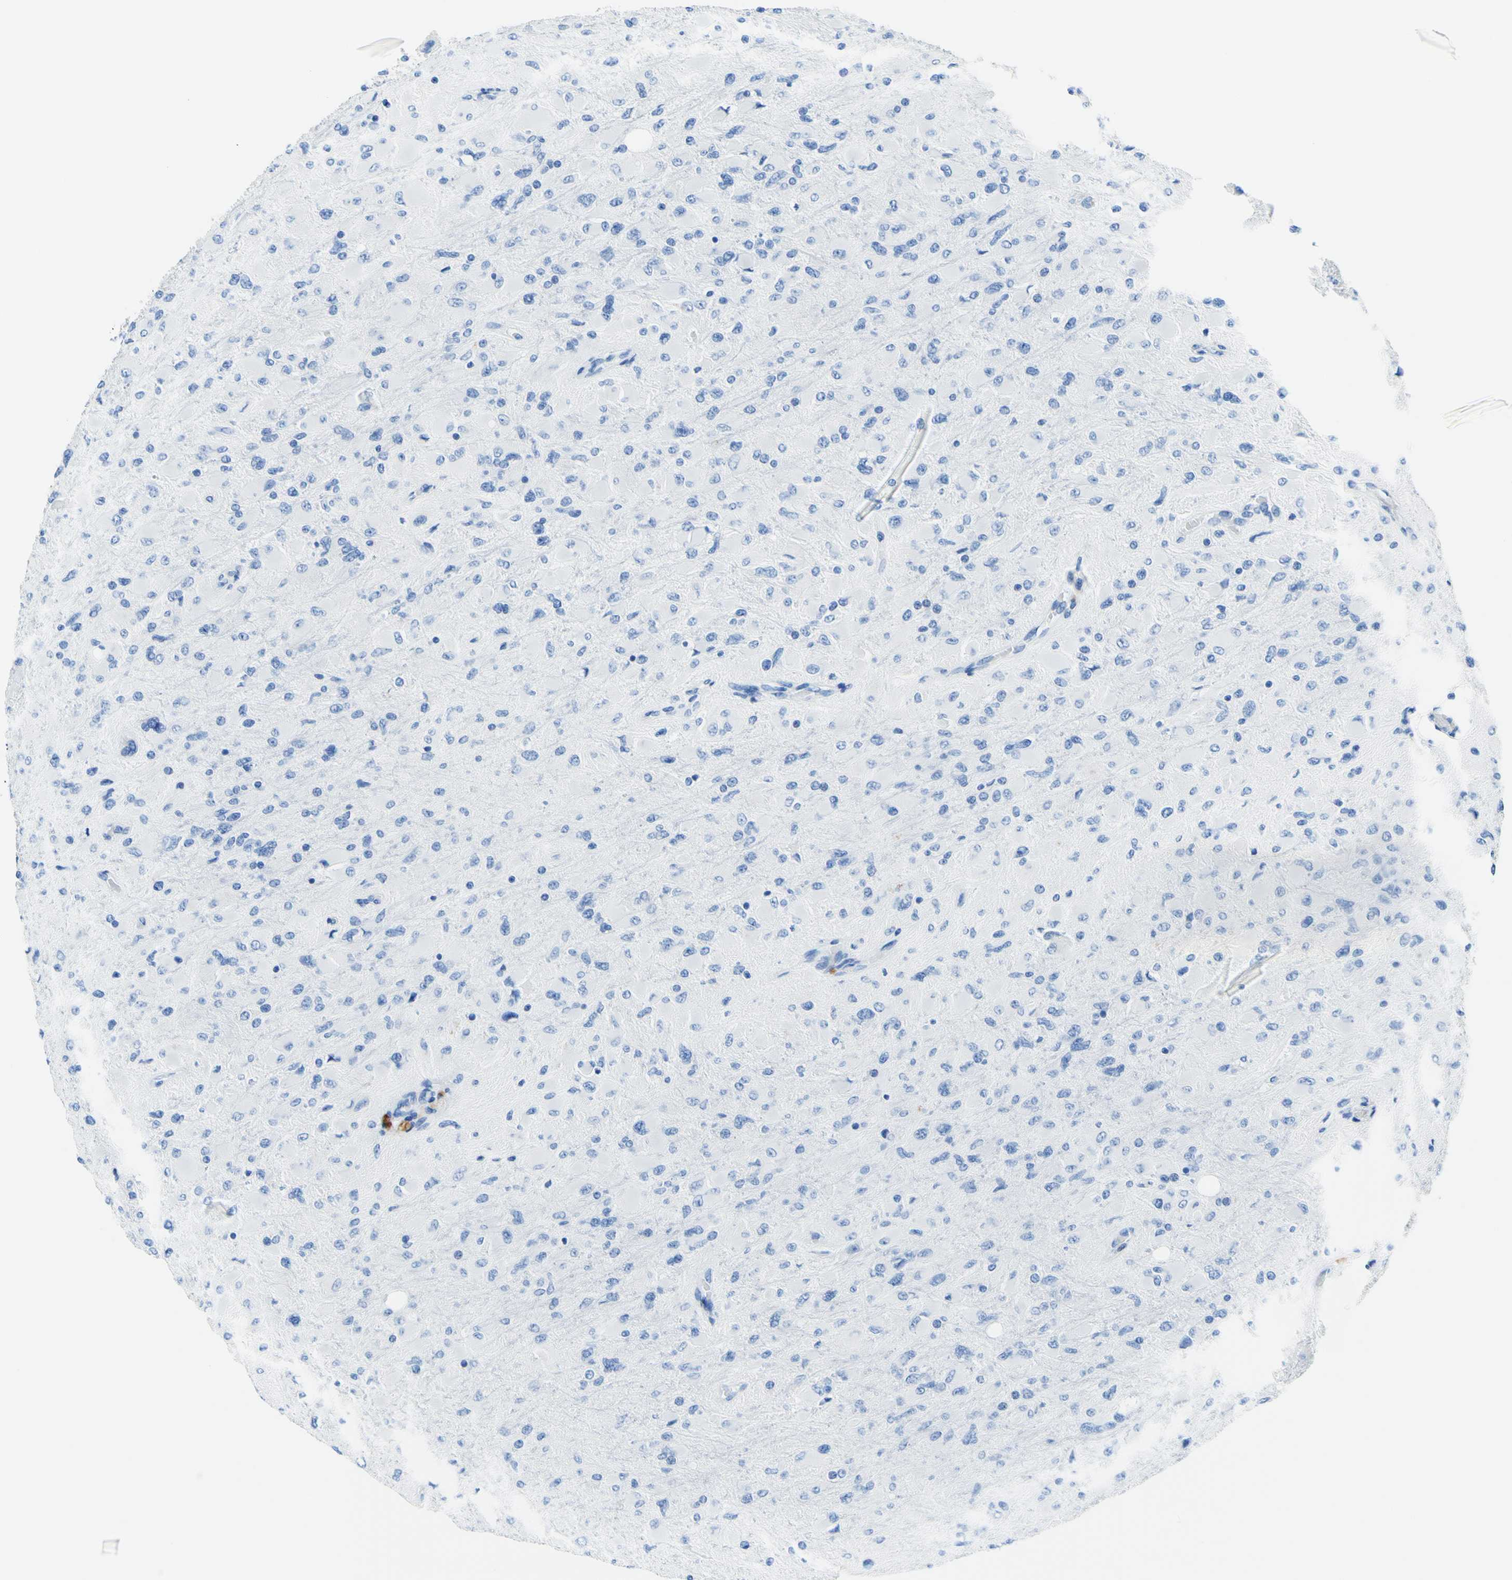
{"staining": {"intensity": "negative", "quantity": "none", "location": "none"}, "tissue": "glioma", "cell_type": "Tumor cells", "image_type": "cancer", "snomed": [{"axis": "morphology", "description": "Glioma, malignant, High grade"}, {"axis": "topography", "description": "Cerebral cortex"}], "caption": "IHC of human glioma reveals no positivity in tumor cells.", "gene": "MYH2", "patient": {"sex": "female", "age": 36}}